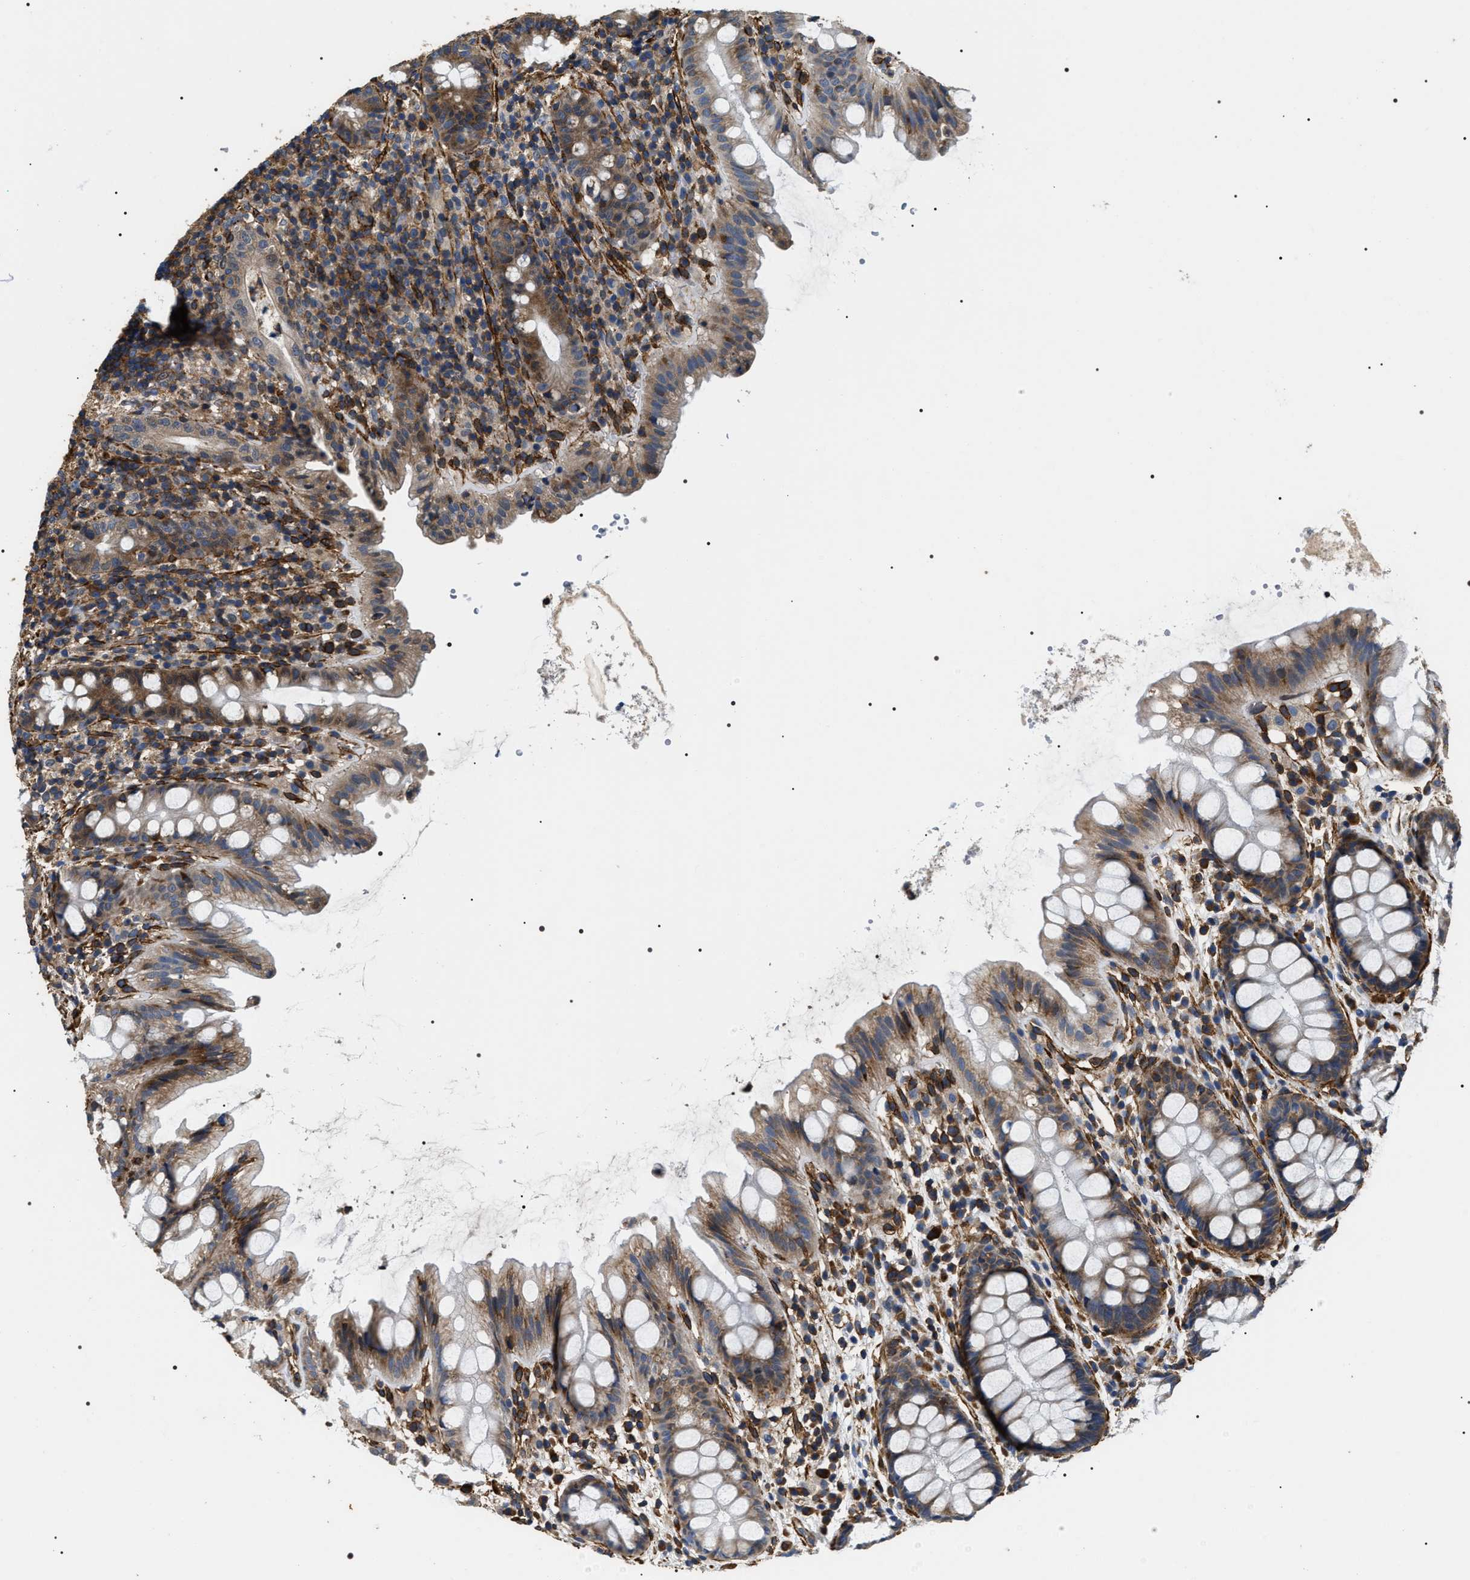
{"staining": {"intensity": "moderate", "quantity": ">75%", "location": "cytoplasmic/membranous"}, "tissue": "rectum", "cell_type": "Glandular cells", "image_type": "normal", "snomed": [{"axis": "morphology", "description": "Normal tissue, NOS"}, {"axis": "topography", "description": "Rectum"}], "caption": "Moderate cytoplasmic/membranous staining for a protein is appreciated in about >75% of glandular cells of normal rectum using immunohistochemistry (IHC).", "gene": "ZC3HAV1L", "patient": {"sex": "female", "age": 65}}